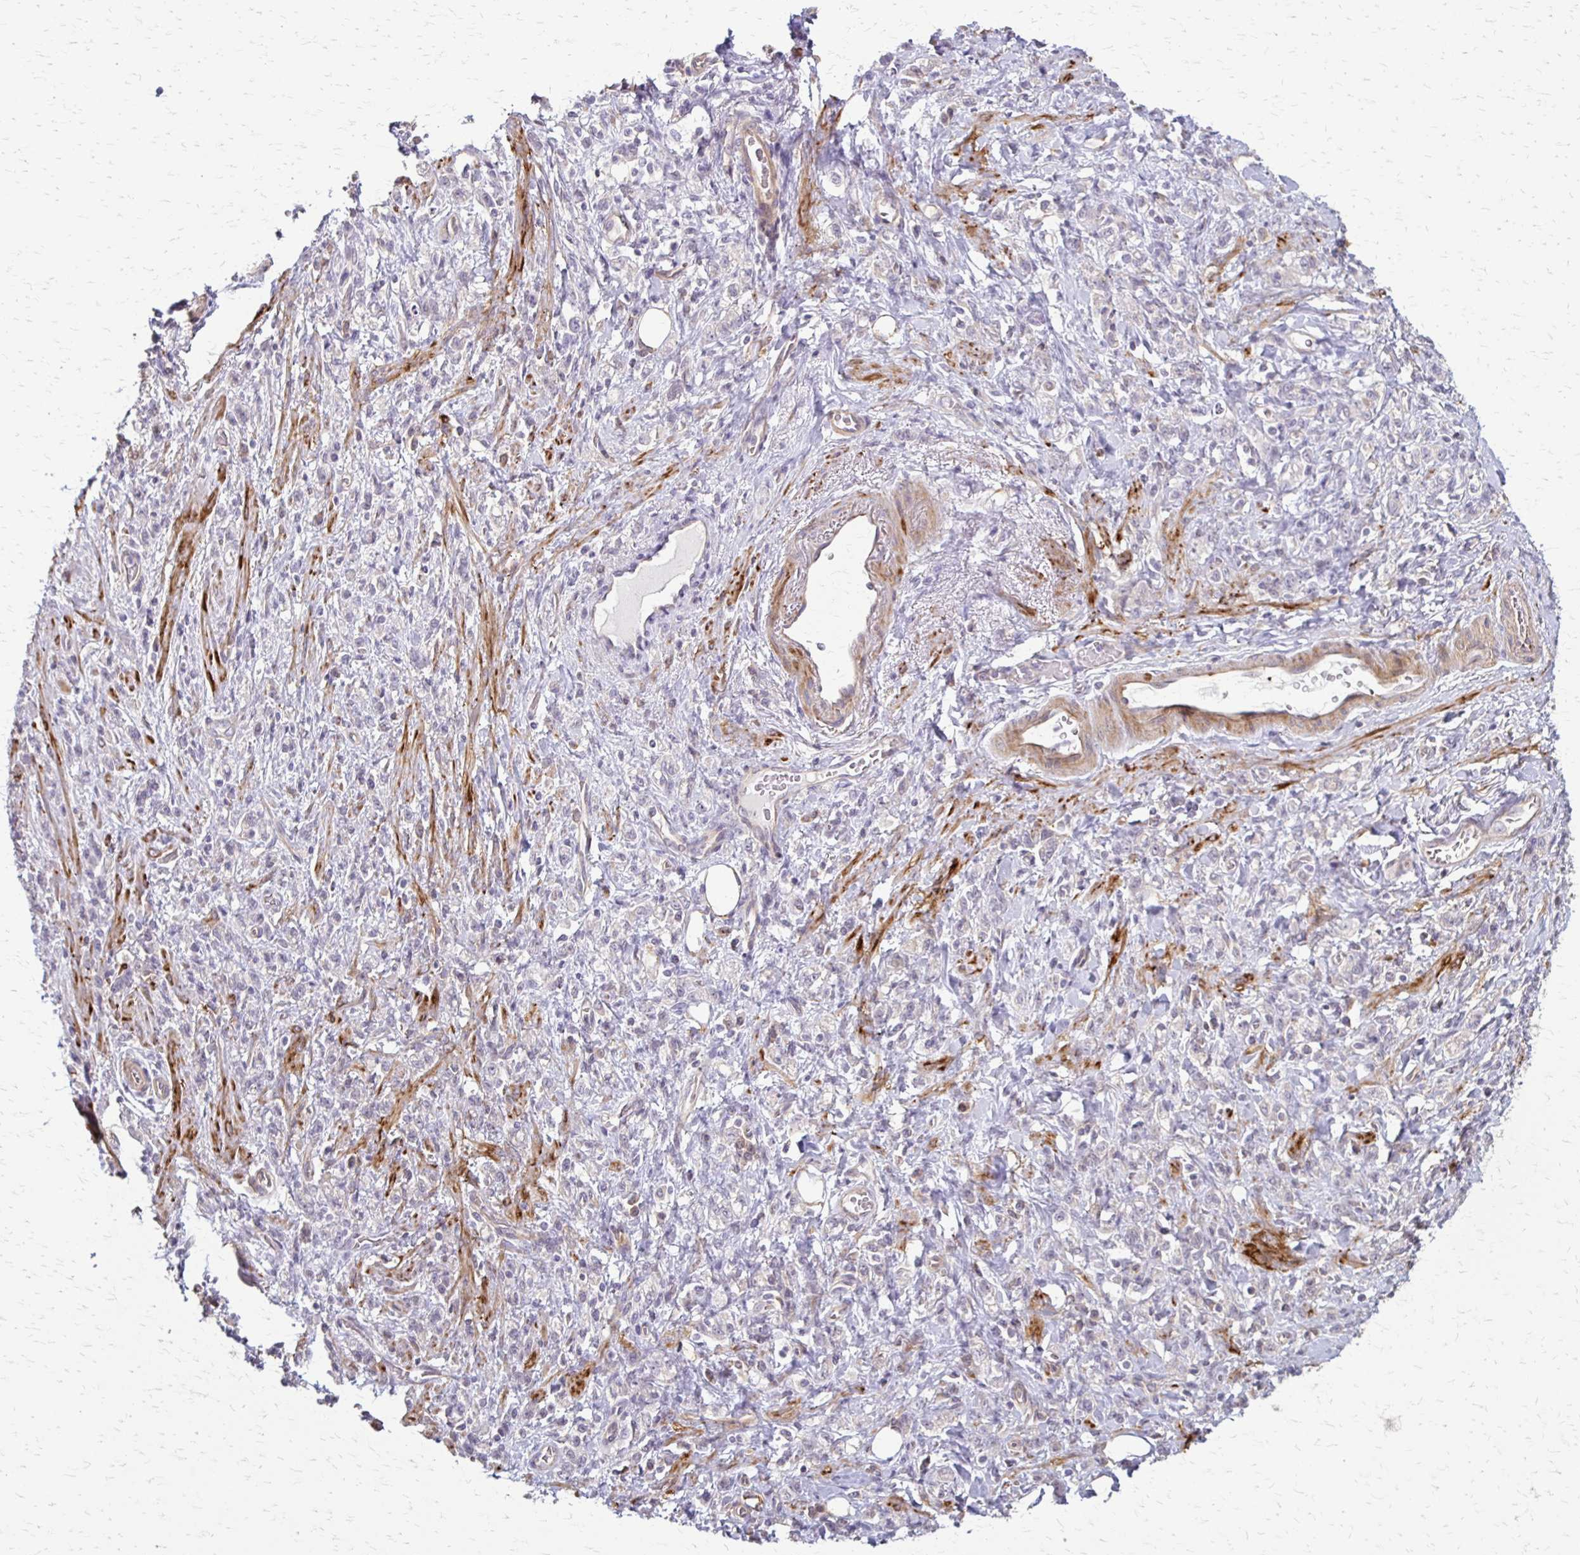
{"staining": {"intensity": "negative", "quantity": "none", "location": "none"}, "tissue": "stomach cancer", "cell_type": "Tumor cells", "image_type": "cancer", "snomed": [{"axis": "morphology", "description": "Adenocarcinoma, NOS"}, {"axis": "topography", "description": "Stomach"}], "caption": "Protein analysis of stomach cancer reveals no significant expression in tumor cells.", "gene": "CFL2", "patient": {"sex": "male", "age": 77}}